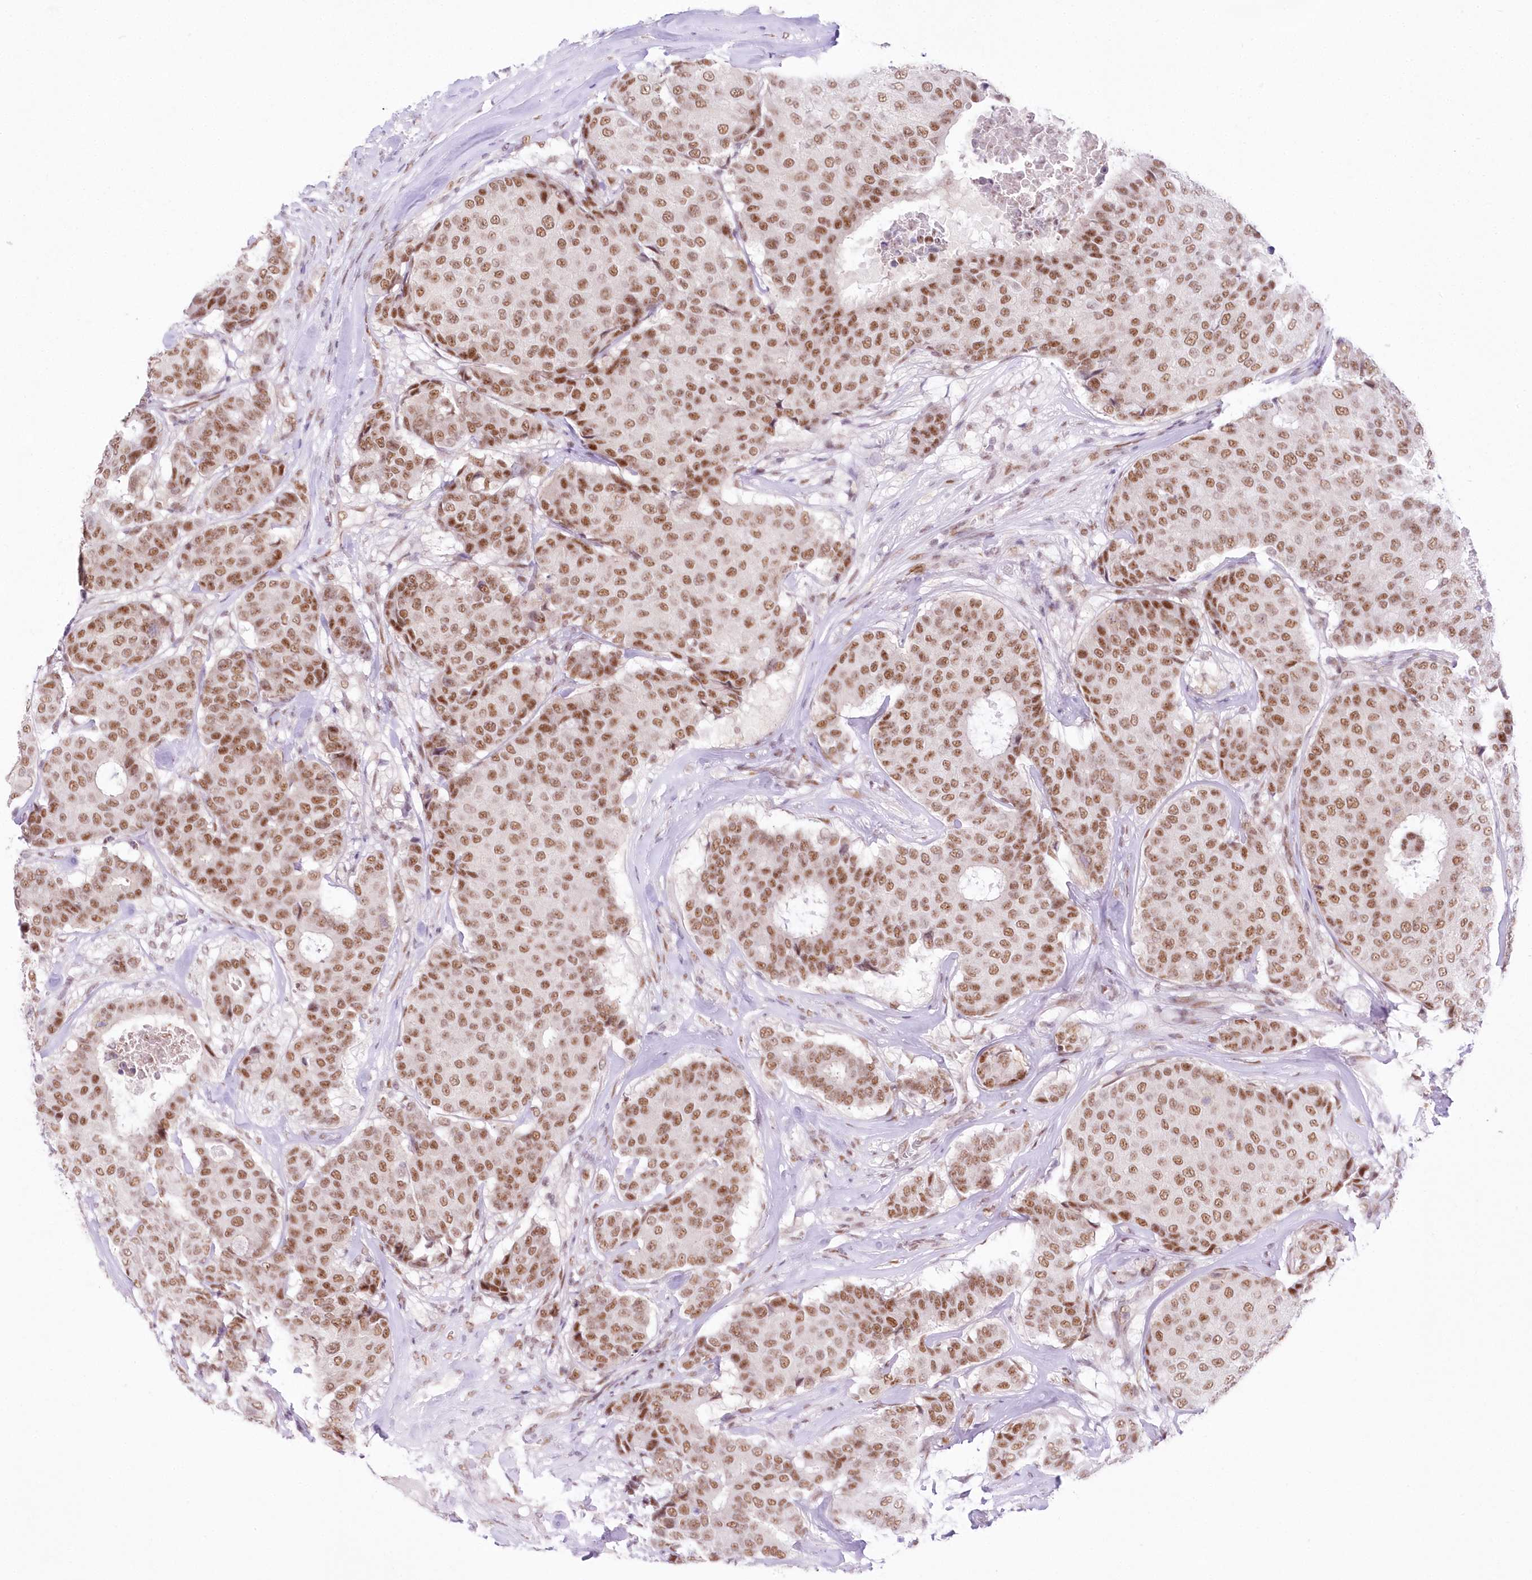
{"staining": {"intensity": "moderate", "quantity": ">75%", "location": "nuclear"}, "tissue": "breast cancer", "cell_type": "Tumor cells", "image_type": "cancer", "snomed": [{"axis": "morphology", "description": "Duct carcinoma"}, {"axis": "topography", "description": "Breast"}], "caption": "Breast infiltrating ductal carcinoma stained with a protein marker shows moderate staining in tumor cells.", "gene": "NSUN2", "patient": {"sex": "female", "age": 75}}